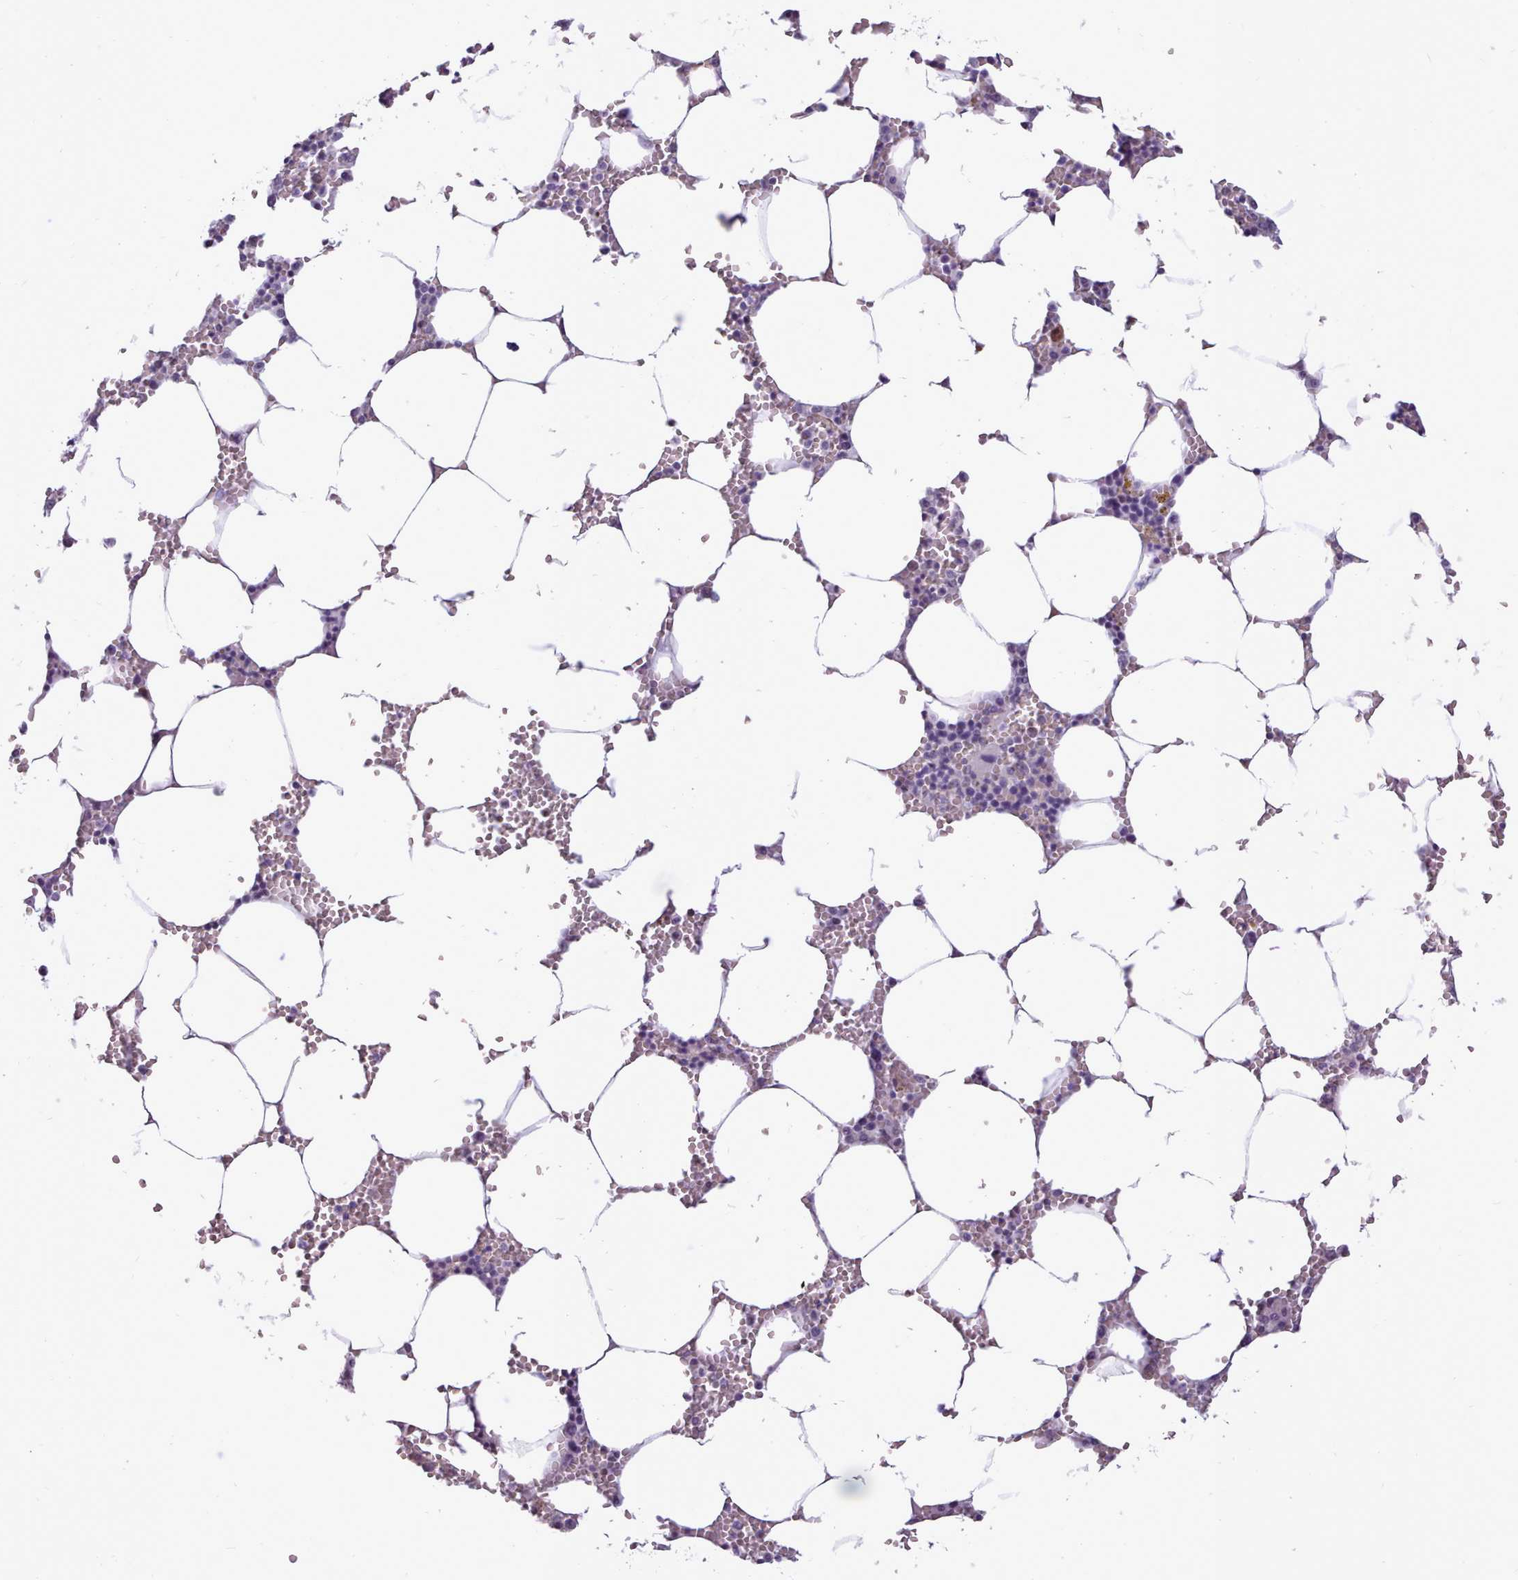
{"staining": {"intensity": "negative", "quantity": "none", "location": "none"}, "tissue": "bone marrow", "cell_type": "Hematopoietic cells", "image_type": "normal", "snomed": [{"axis": "morphology", "description": "Normal tissue, NOS"}, {"axis": "topography", "description": "Bone marrow"}], "caption": "The photomicrograph shows no significant positivity in hematopoietic cells of bone marrow.", "gene": "BDKRB2", "patient": {"sex": "male", "age": 70}}